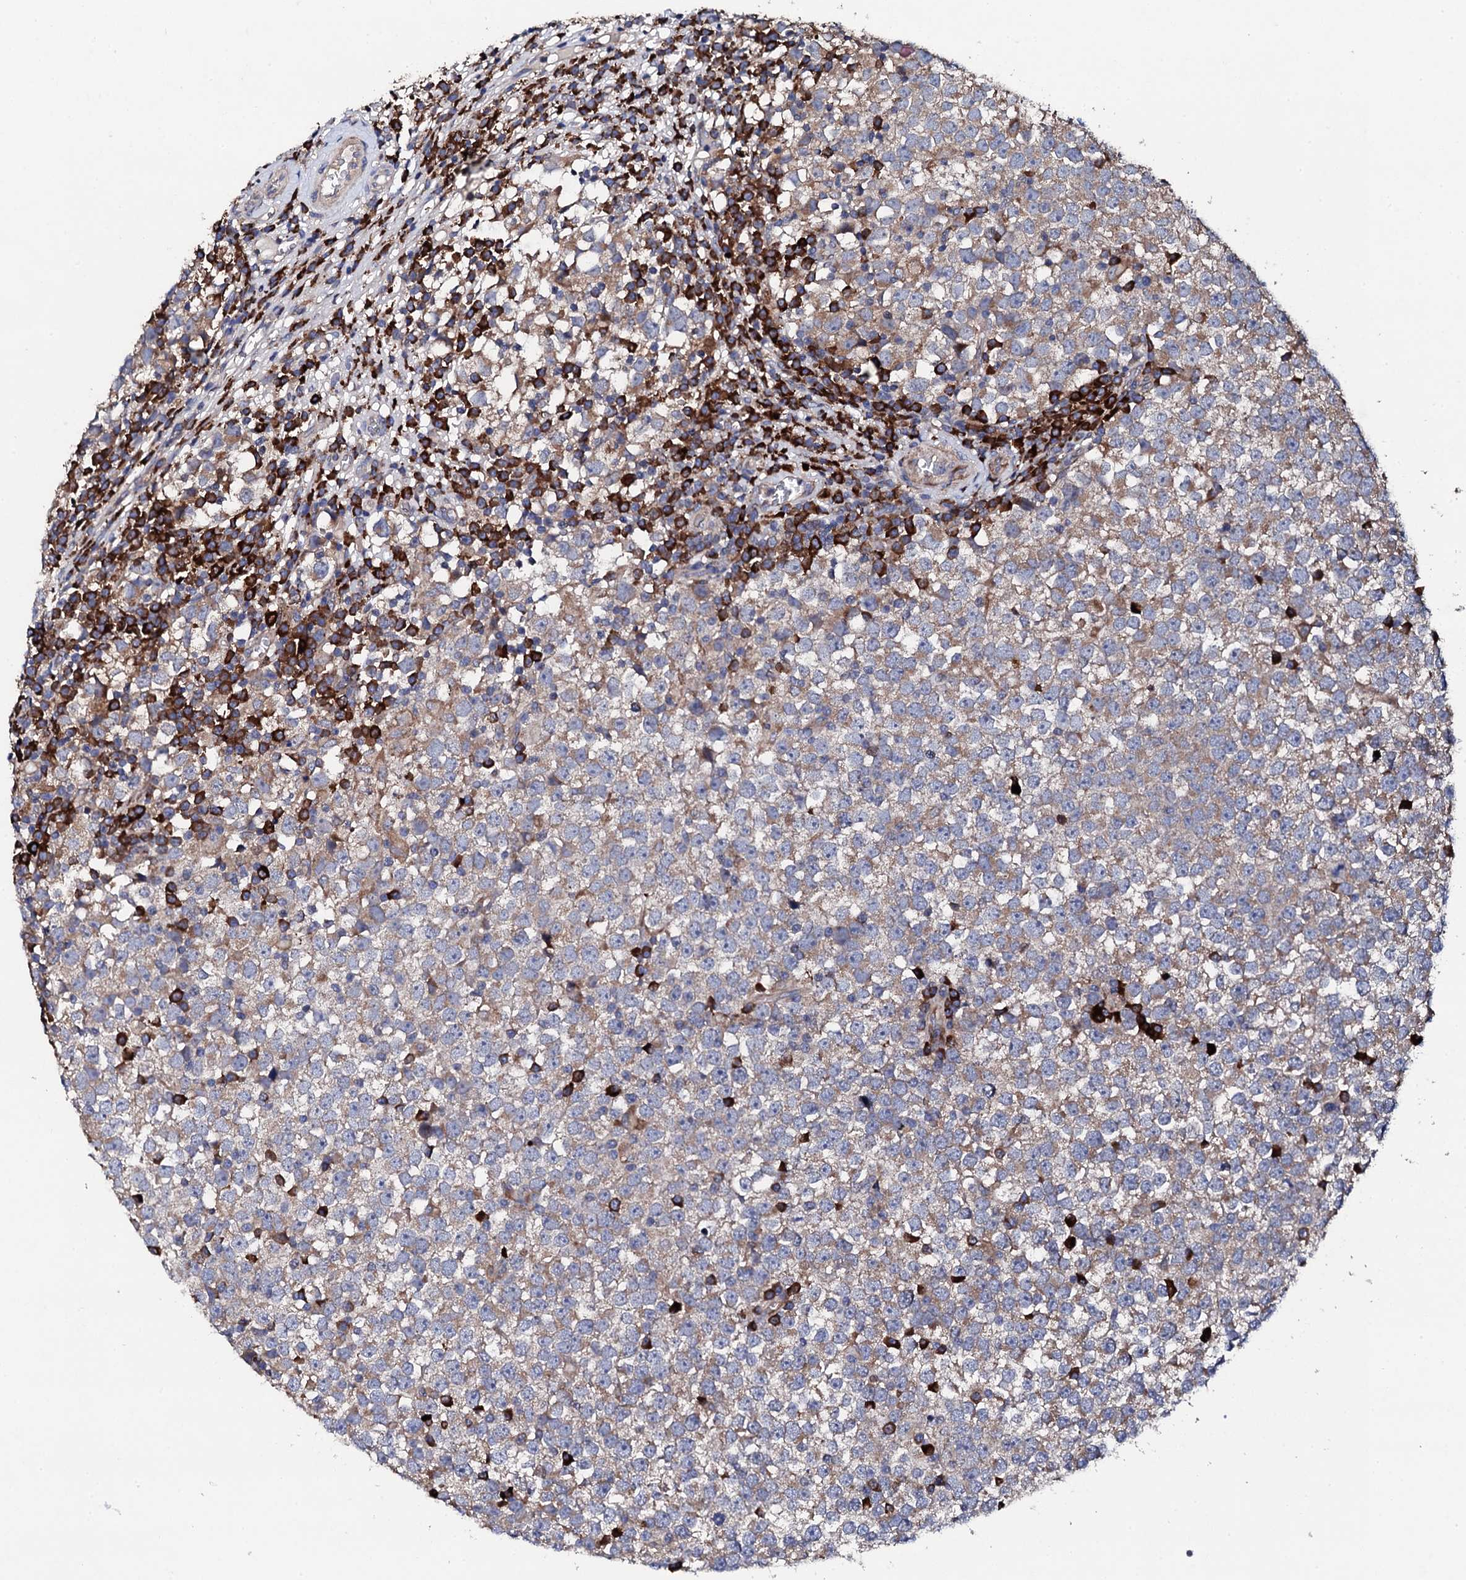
{"staining": {"intensity": "weak", "quantity": "25%-75%", "location": "cytoplasmic/membranous"}, "tissue": "testis cancer", "cell_type": "Tumor cells", "image_type": "cancer", "snomed": [{"axis": "morphology", "description": "Seminoma, NOS"}, {"axis": "topography", "description": "Testis"}], "caption": "There is low levels of weak cytoplasmic/membranous expression in tumor cells of testis cancer, as demonstrated by immunohistochemical staining (brown color).", "gene": "LIPT2", "patient": {"sex": "male", "age": 65}}